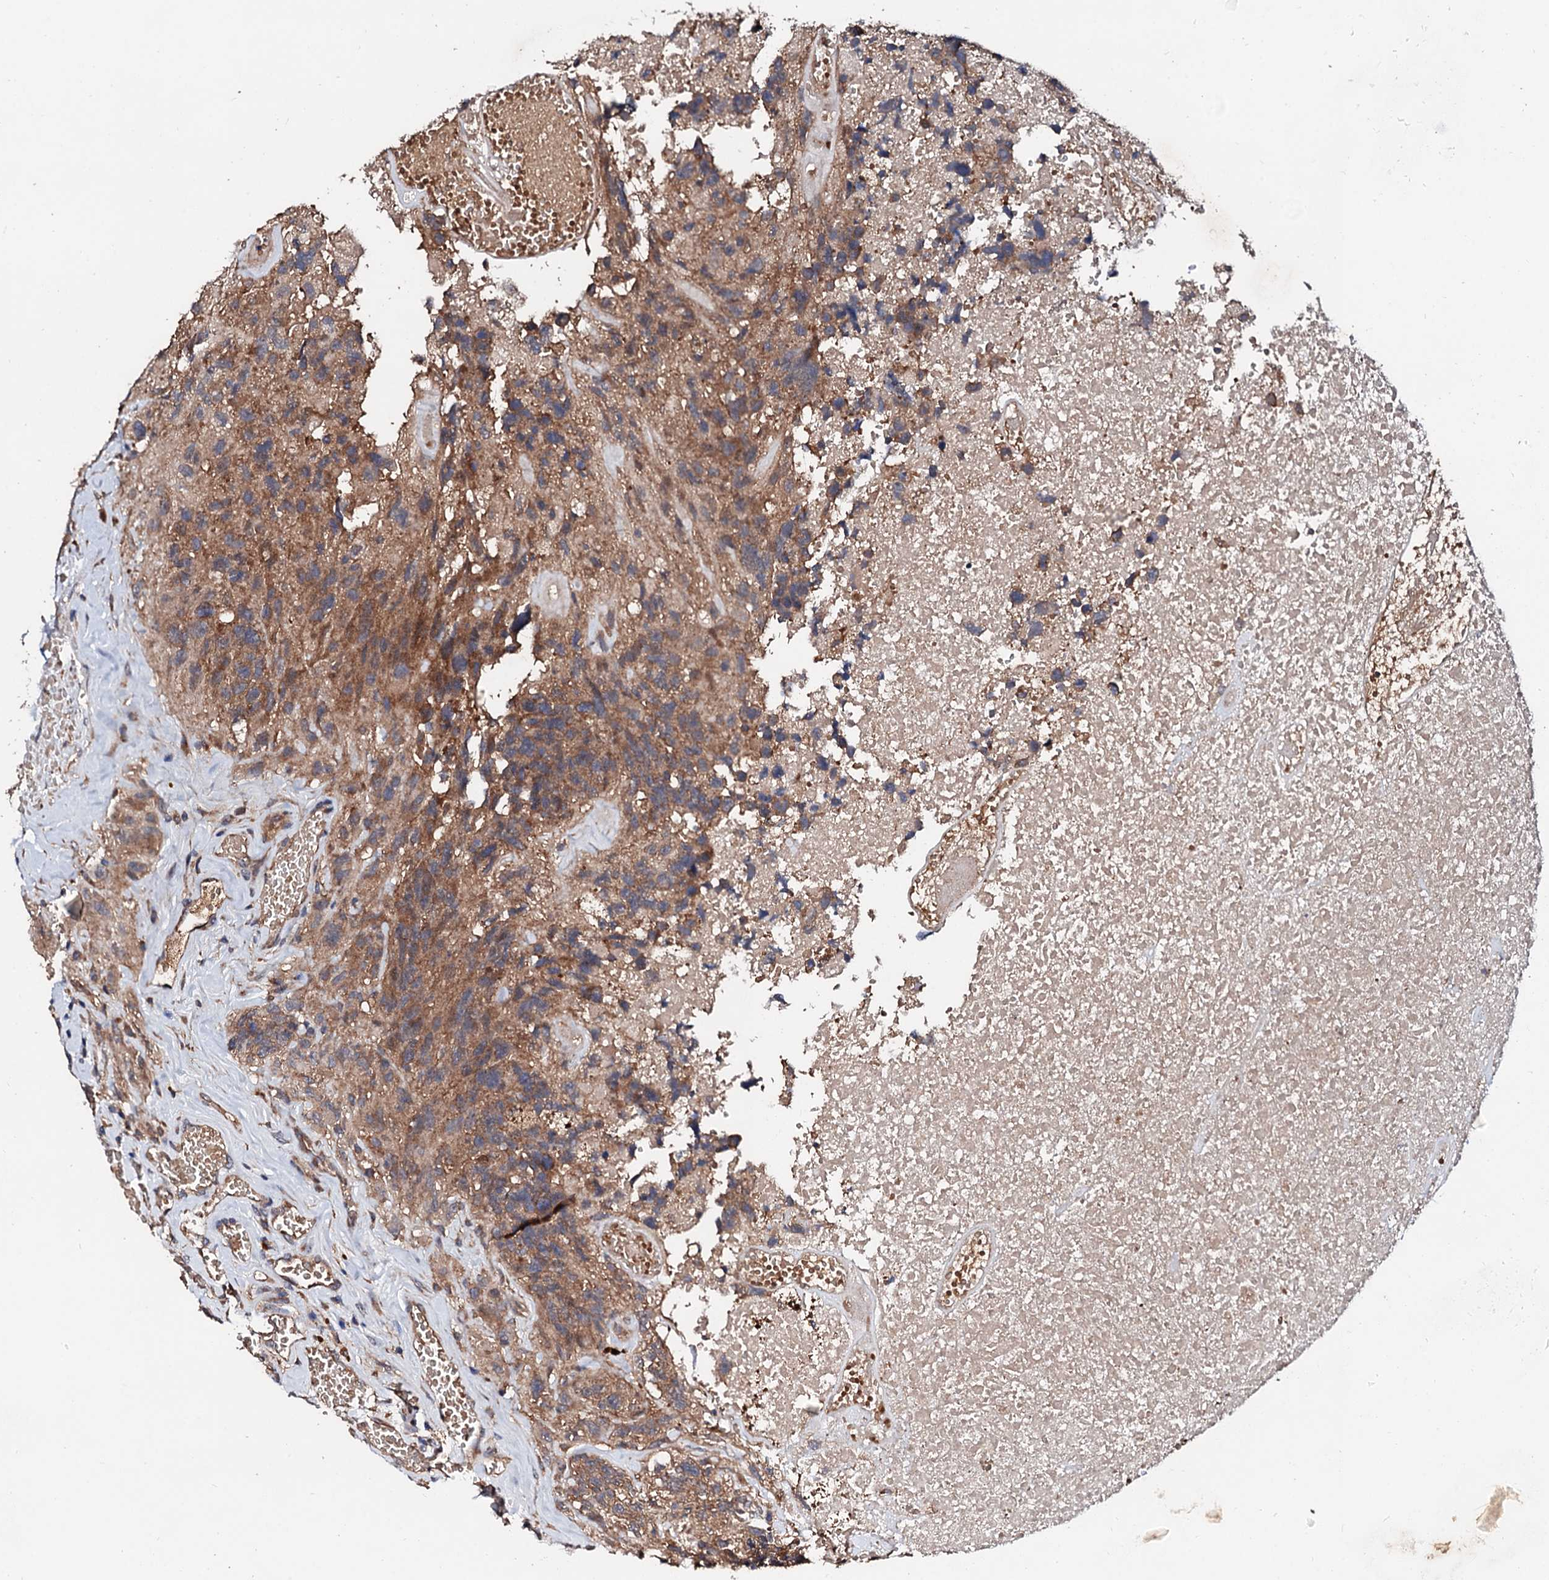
{"staining": {"intensity": "moderate", "quantity": ">75%", "location": "cytoplasmic/membranous"}, "tissue": "glioma", "cell_type": "Tumor cells", "image_type": "cancer", "snomed": [{"axis": "morphology", "description": "Glioma, malignant, High grade"}, {"axis": "topography", "description": "Brain"}], "caption": "The image displays staining of glioma, revealing moderate cytoplasmic/membranous protein positivity (brown color) within tumor cells.", "gene": "EXTL1", "patient": {"sex": "male", "age": 69}}